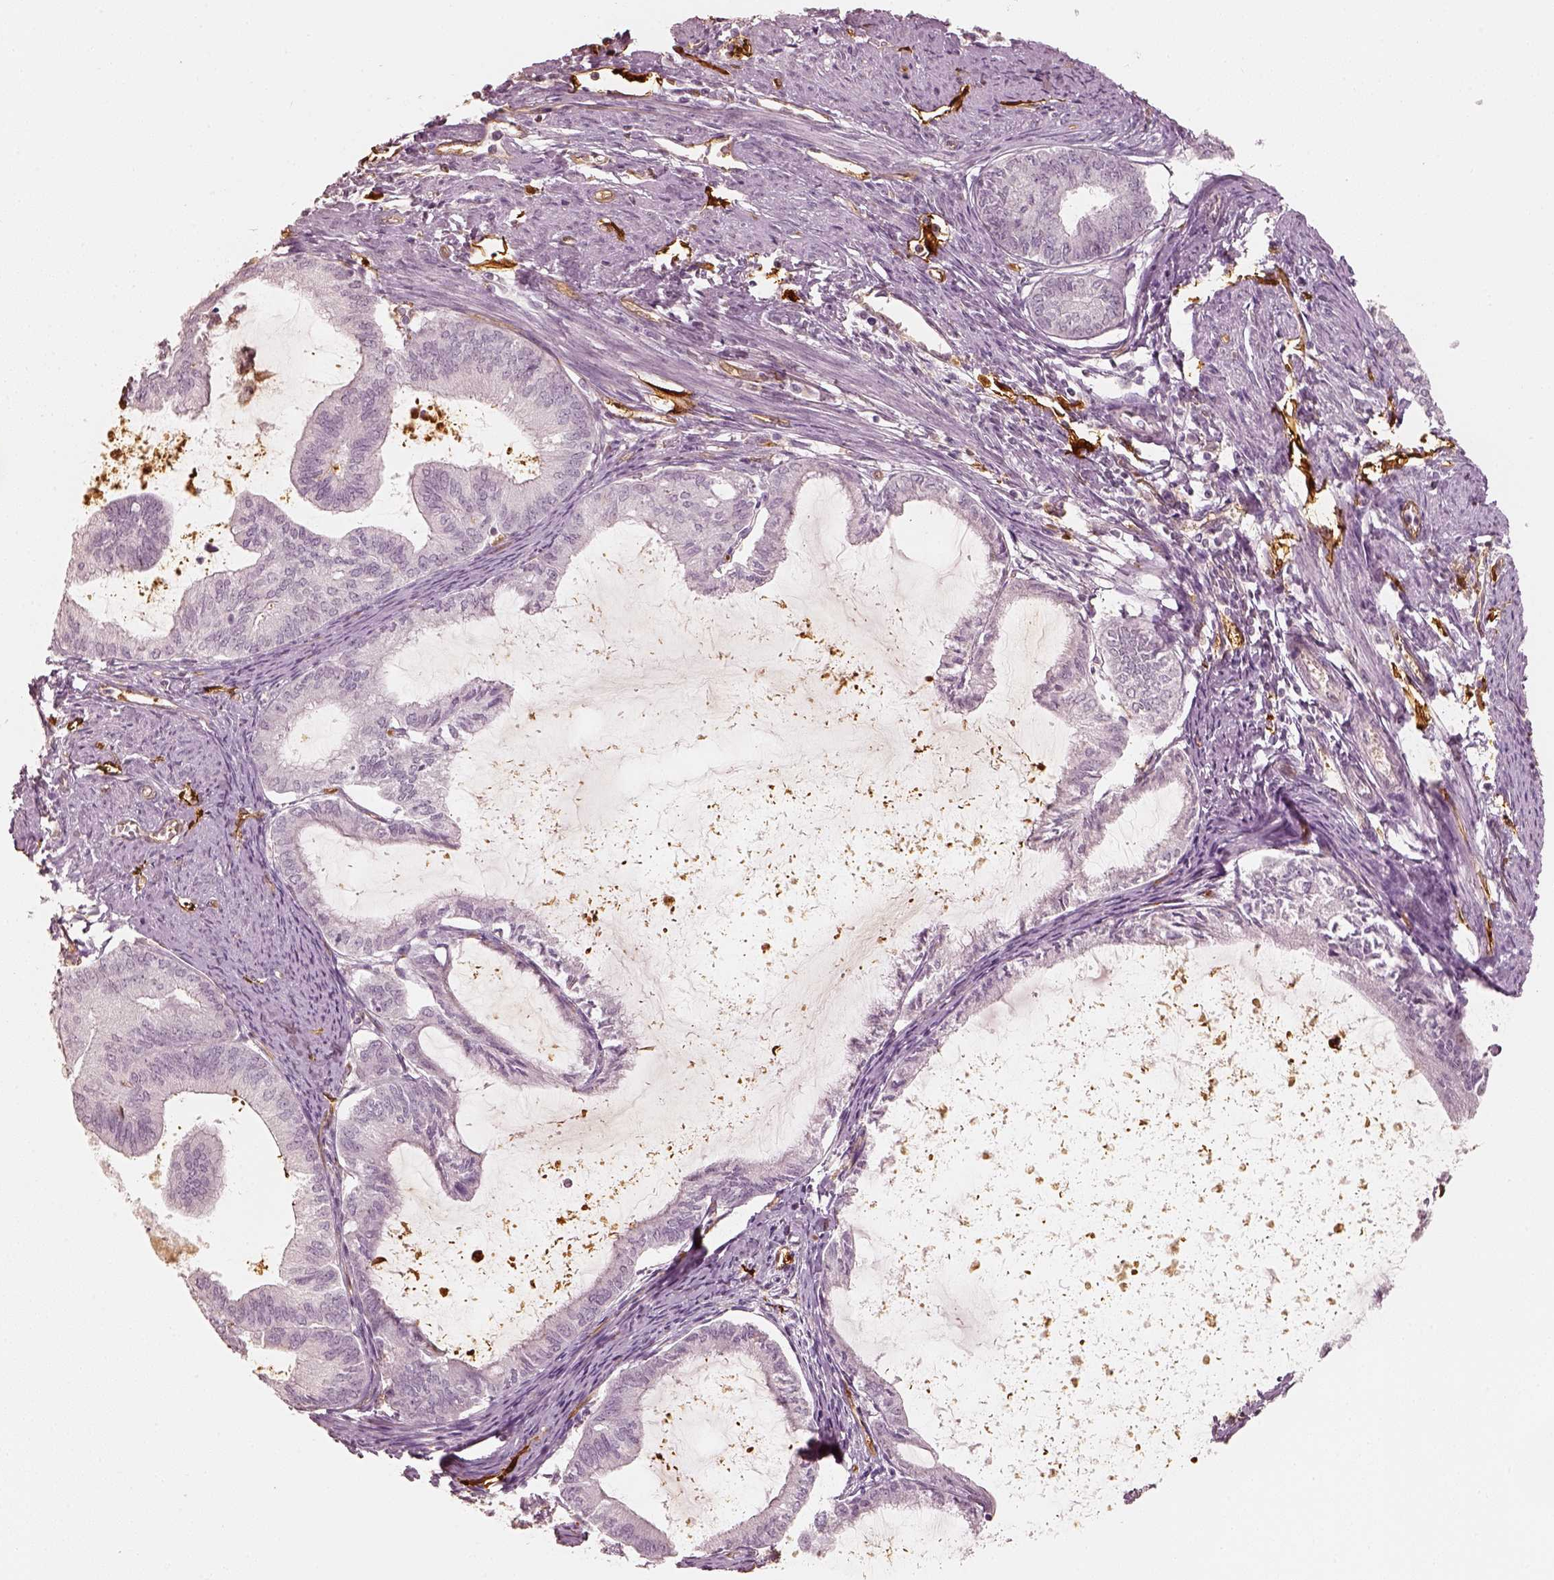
{"staining": {"intensity": "negative", "quantity": "none", "location": "none"}, "tissue": "endometrial cancer", "cell_type": "Tumor cells", "image_type": "cancer", "snomed": [{"axis": "morphology", "description": "Adenocarcinoma, NOS"}, {"axis": "topography", "description": "Endometrium"}], "caption": "Tumor cells are negative for protein expression in human endometrial cancer. (DAB (3,3'-diaminobenzidine) immunohistochemistry, high magnification).", "gene": "FSCN1", "patient": {"sex": "female", "age": 86}}